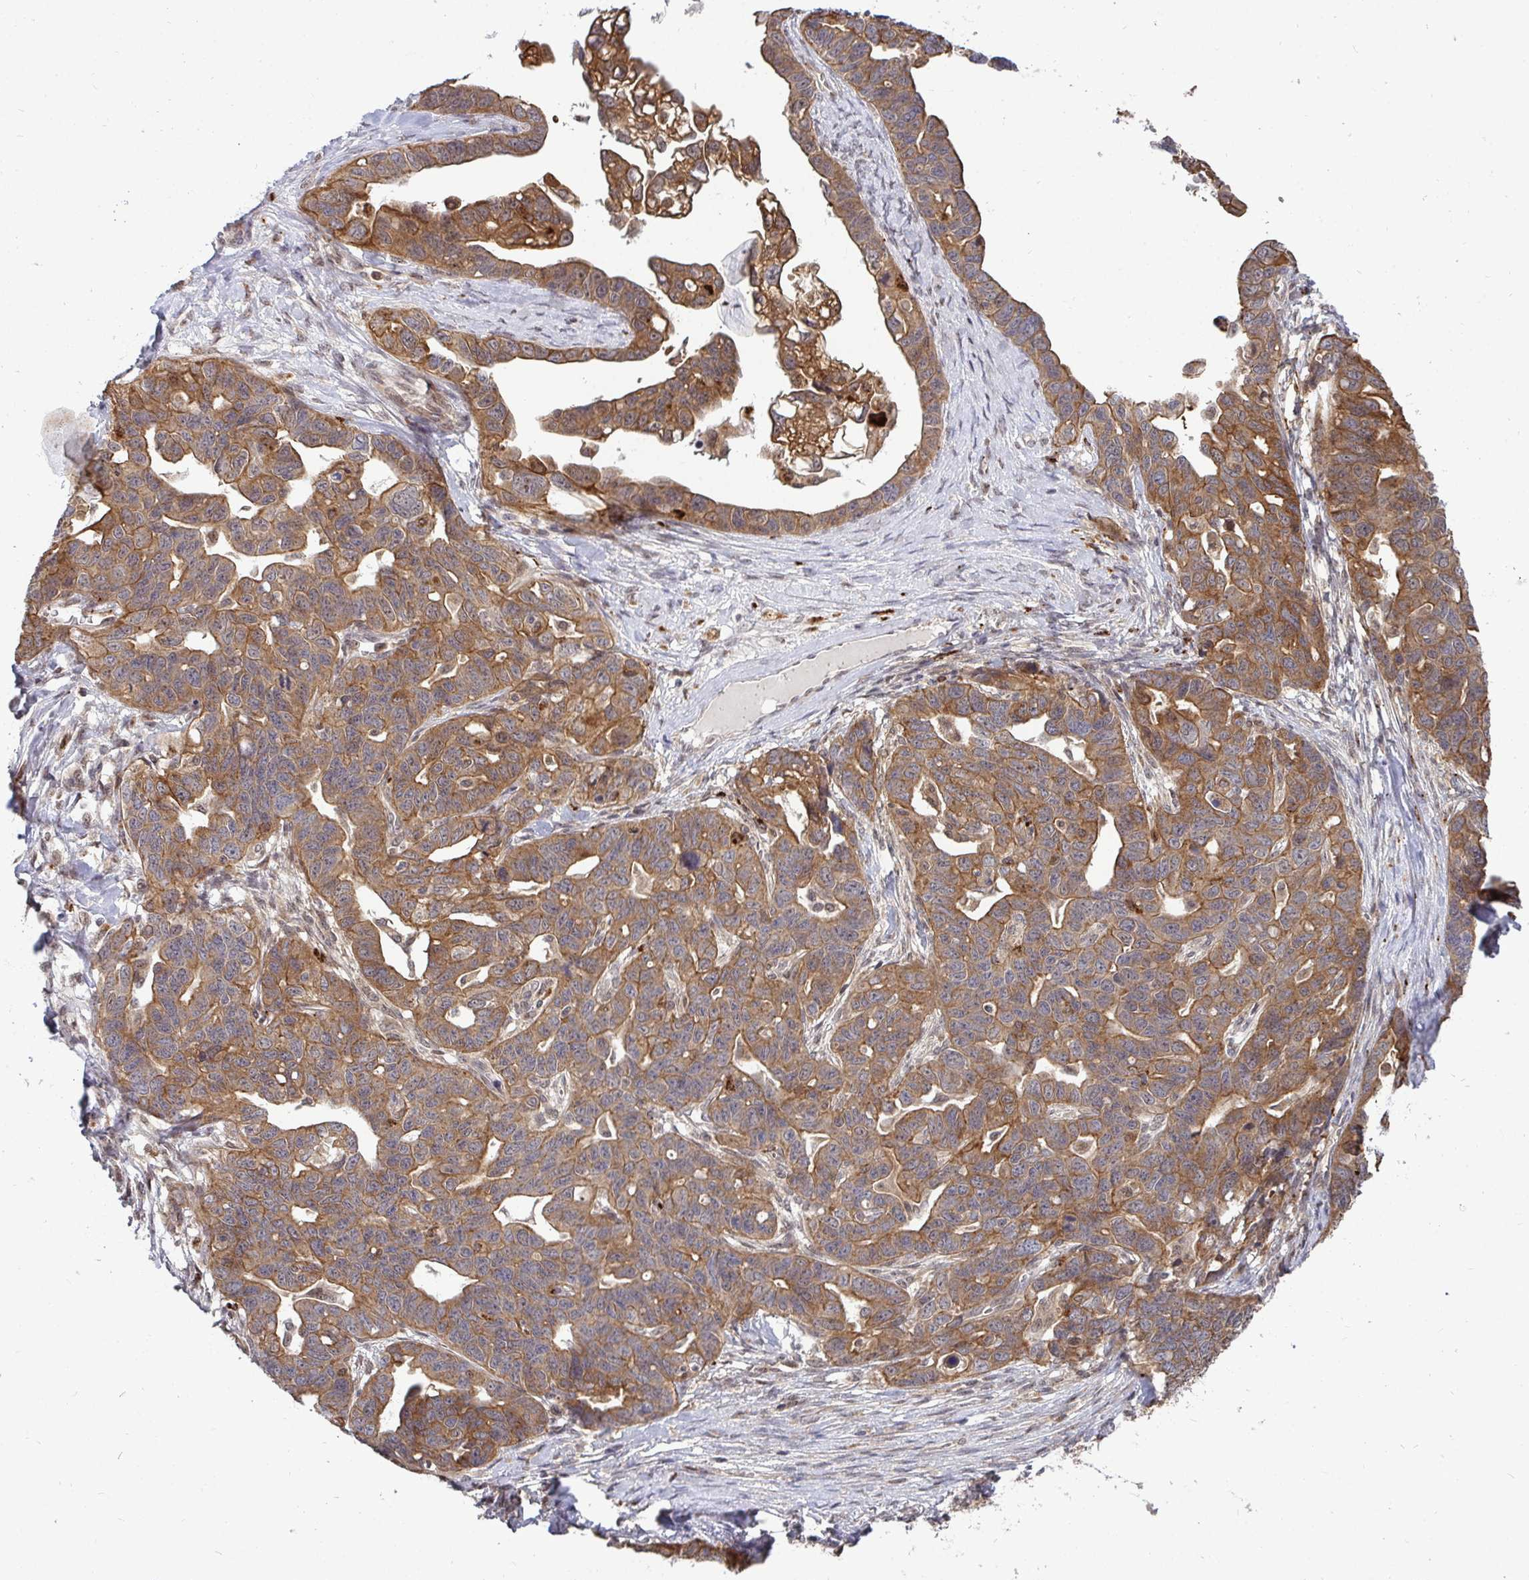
{"staining": {"intensity": "moderate", "quantity": ">75%", "location": "cytoplasmic/membranous"}, "tissue": "ovarian cancer", "cell_type": "Tumor cells", "image_type": "cancer", "snomed": [{"axis": "morphology", "description": "Cystadenocarcinoma, serous, NOS"}, {"axis": "topography", "description": "Ovary"}], "caption": "Human ovarian cancer stained with a brown dye displays moderate cytoplasmic/membranous positive expression in about >75% of tumor cells.", "gene": "TRIM44", "patient": {"sex": "female", "age": 69}}